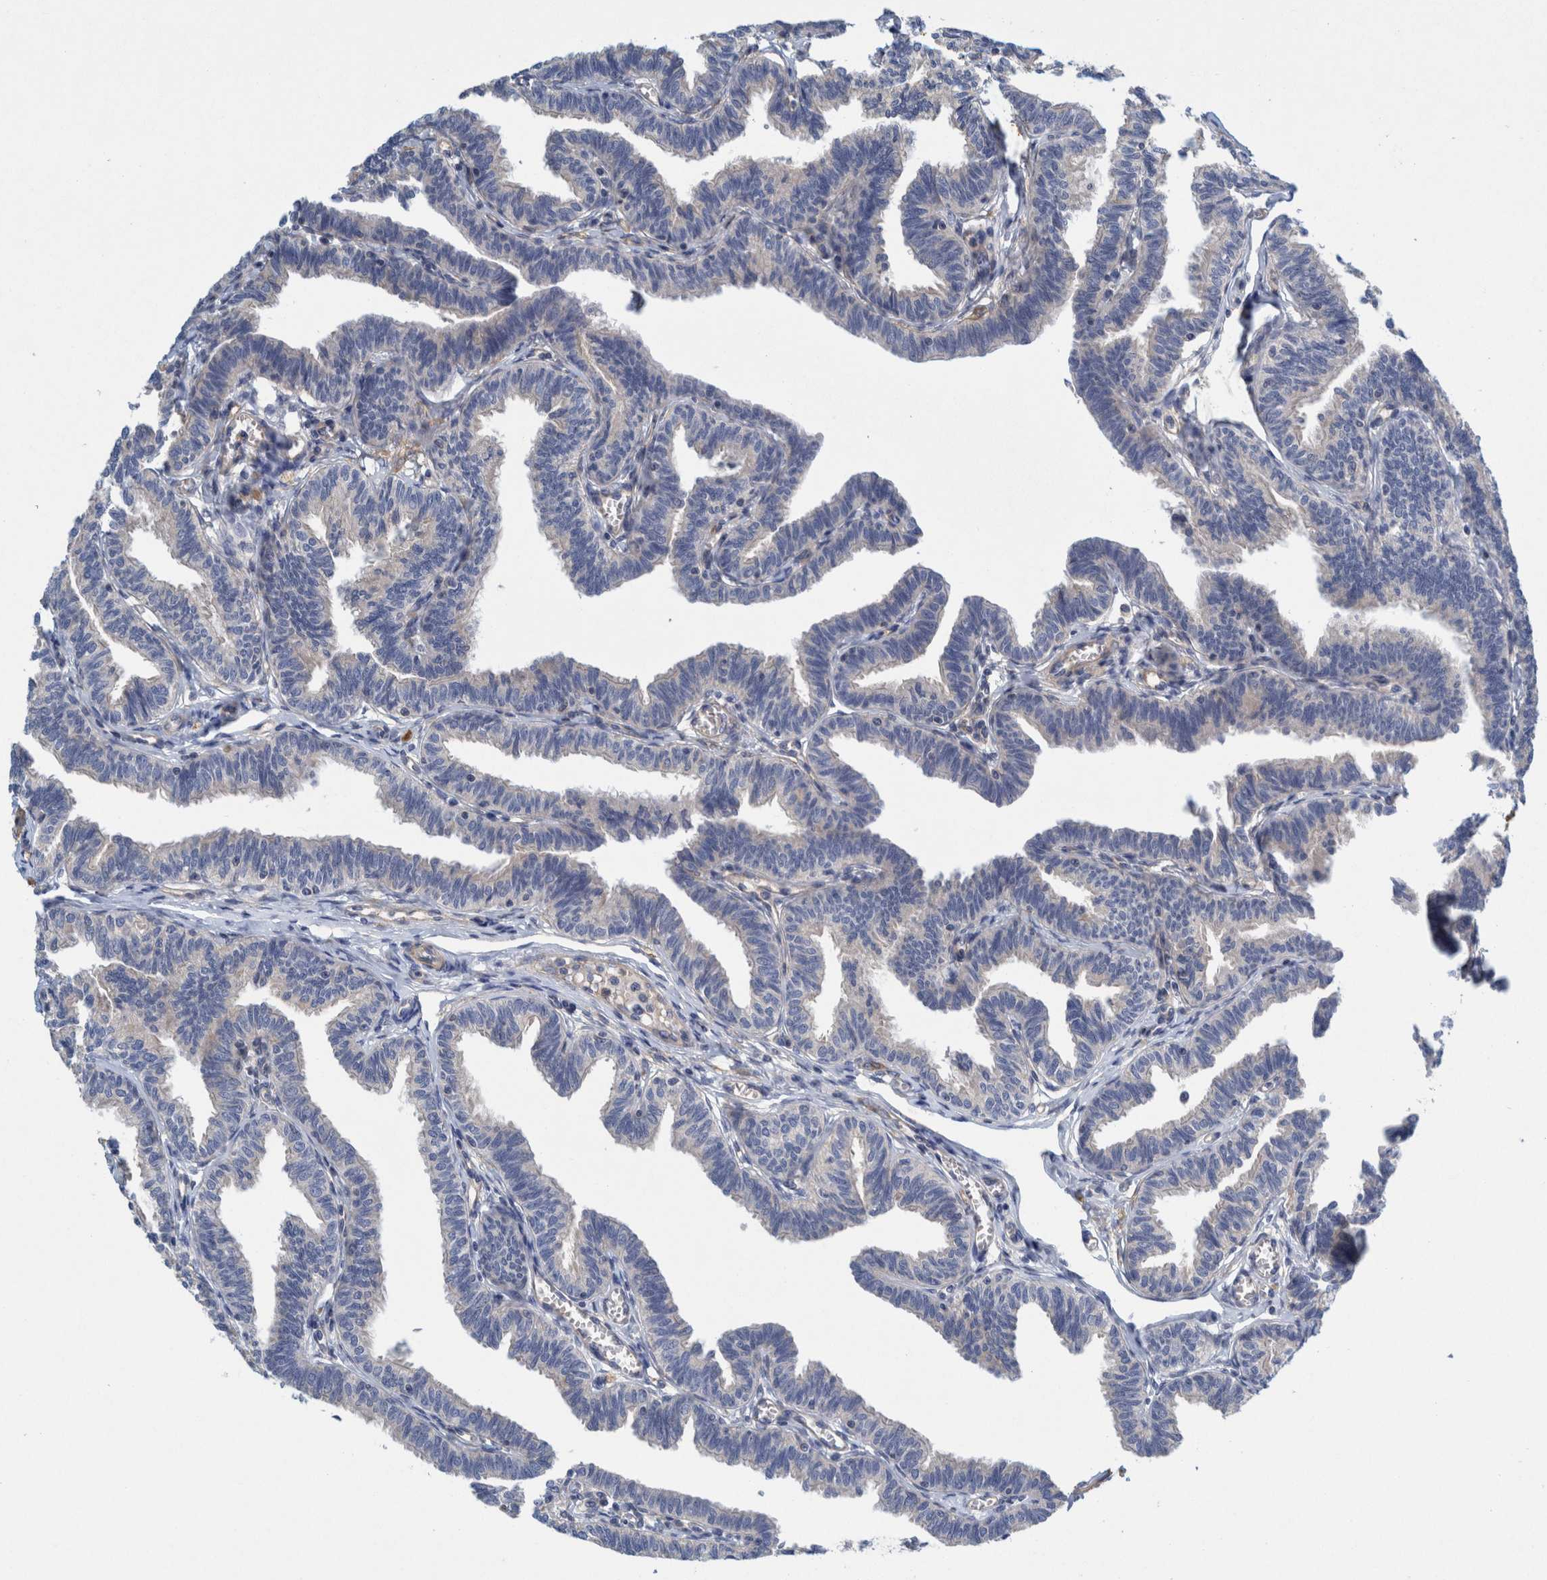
{"staining": {"intensity": "weak", "quantity": "<25%", "location": "cytoplasmic/membranous"}, "tissue": "fallopian tube", "cell_type": "Glandular cells", "image_type": "normal", "snomed": [{"axis": "morphology", "description": "Normal tissue, NOS"}, {"axis": "topography", "description": "Fallopian tube"}, {"axis": "topography", "description": "Ovary"}], "caption": "Micrograph shows no significant protein staining in glandular cells of unremarkable fallopian tube.", "gene": "ZNF324B", "patient": {"sex": "female", "age": 23}}